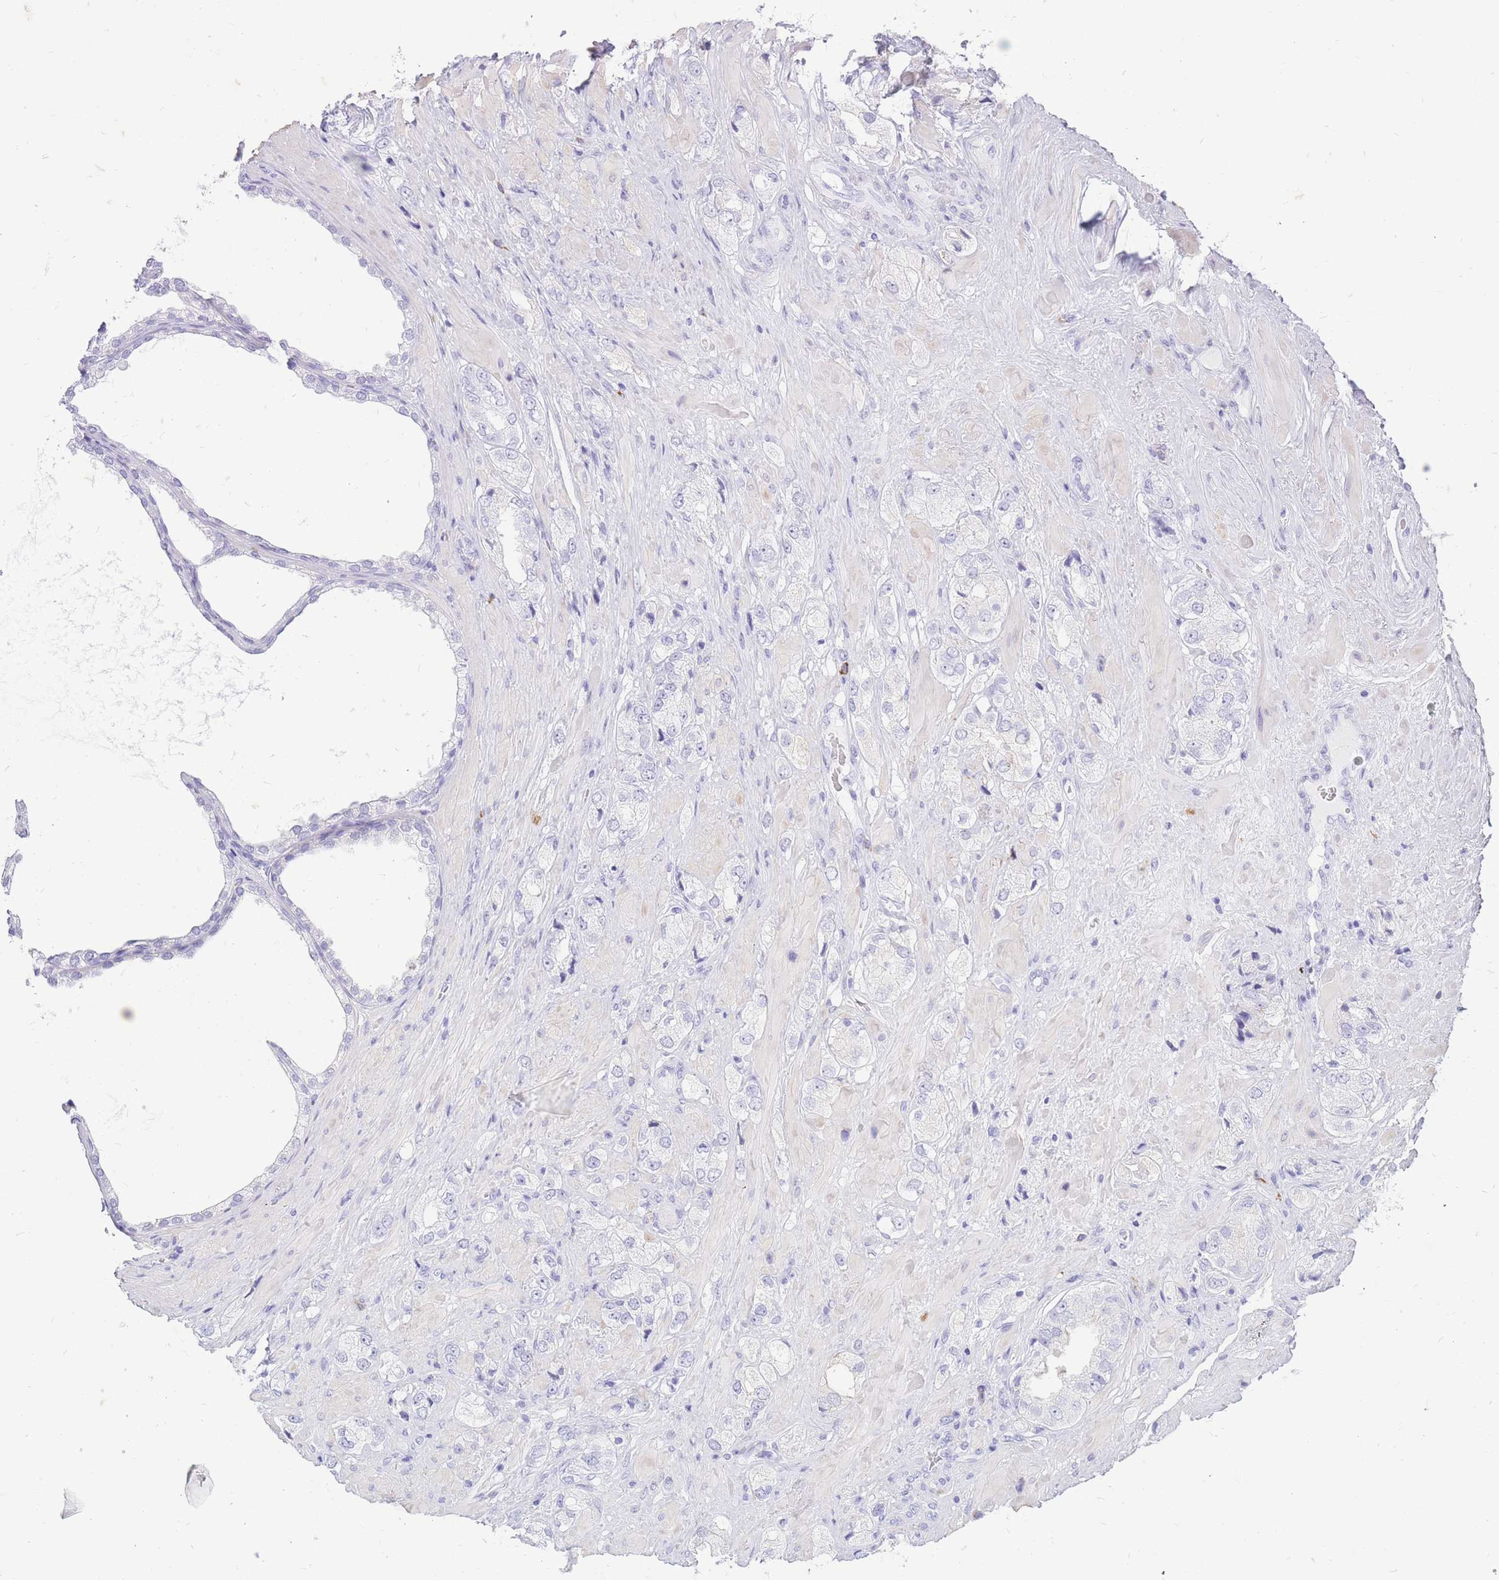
{"staining": {"intensity": "negative", "quantity": "none", "location": "none"}, "tissue": "prostate cancer", "cell_type": "Tumor cells", "image_type": "cancer", "snomed": [{"axis": "morphology", "description": "Adenocarcinoma, High grade"}, {"axis": "topography", "description": "Prostate and seminal vesicle, NOS"}], "caption": "Micrograph shows no protein expression in tumor cells of prostate cancer (high-grade adenocarcinoma) tissue.", "gene": "ZFP37", "patient": {"sex": "male", "age": 64}}